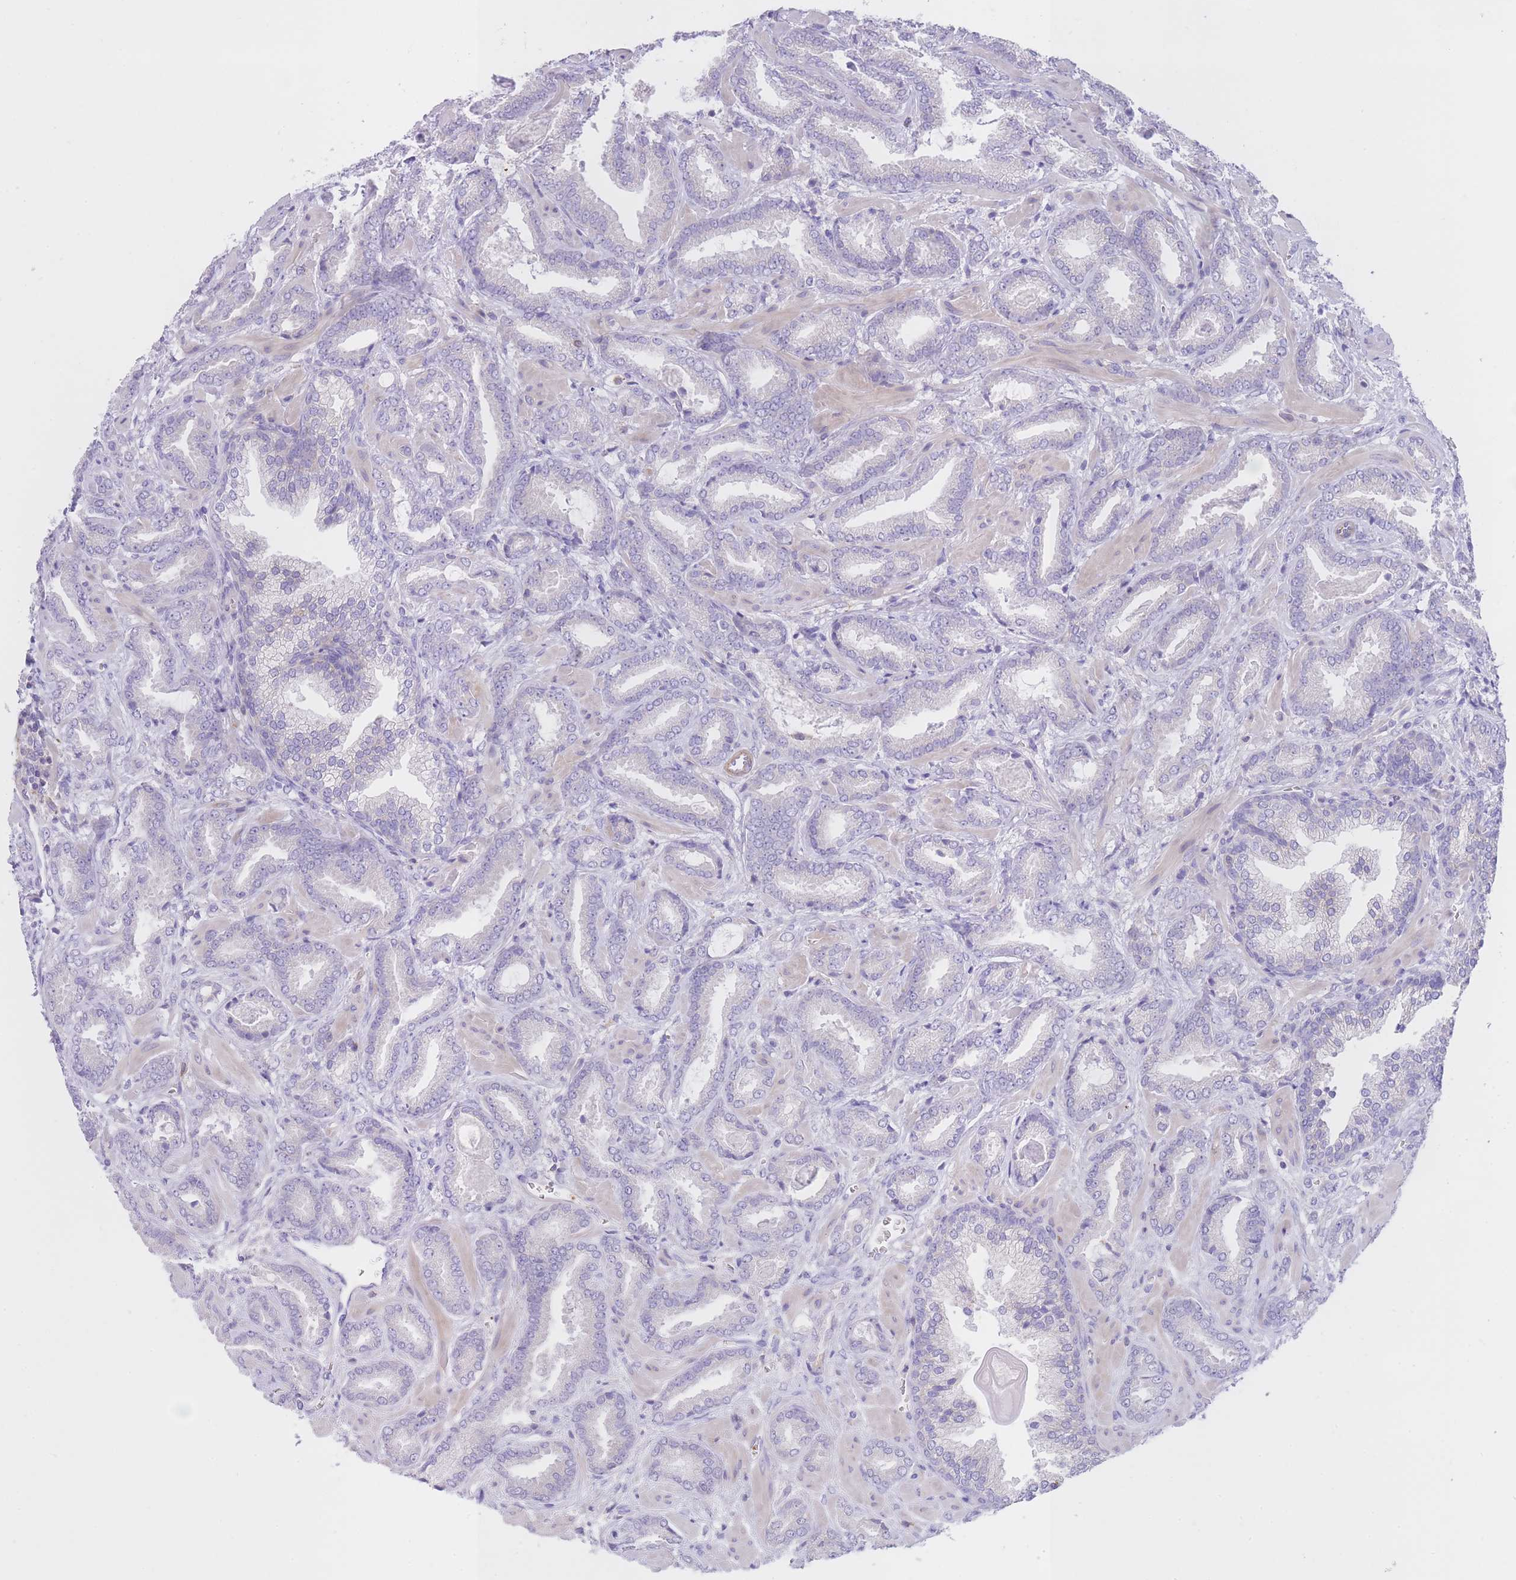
{"staining": {"intensity": "negative", "quantity": "none", "location": "none"}, "tissue": "prostate cancer", "cell_type": "Tumor cells", "image_type": "cancer", "snomed": [{"axis": "morphology", "description": "Adenocarcinoma, Low grade"}, {"axis": "topography", "description": "Prostate"}], "caption": "High magnification brightfield microscopy of prostate adenocarcinoma (low-grade) stained with DAB (3,3'-diaminobenzidine) (brown) and counterstained with hematoxylin (blue): tumor cells show no significant staining.", "gene": "LDB3", "patient": {"sex": "male", "age": 62}}